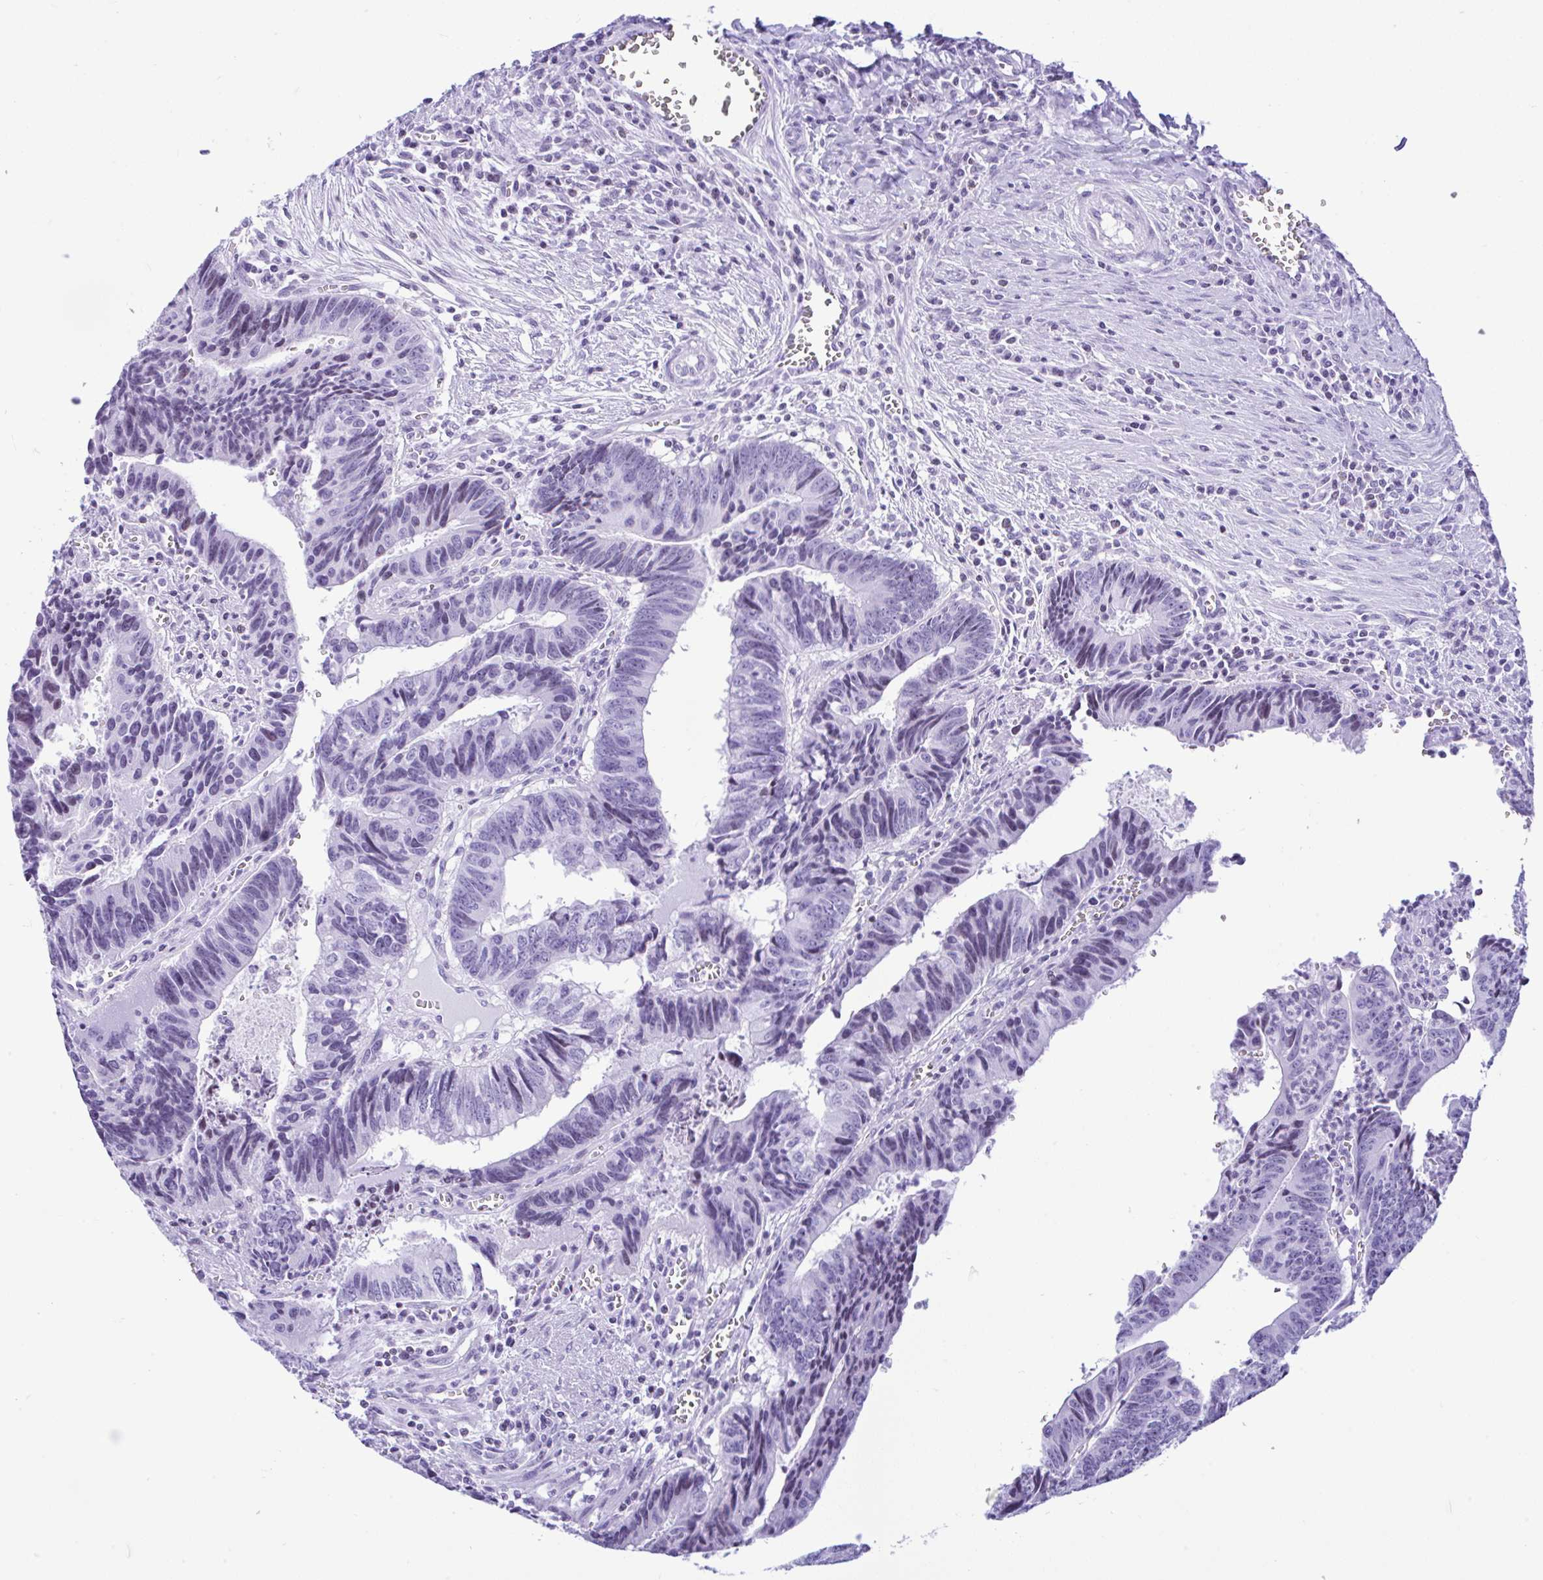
{"staining": {"intensity": "negative", "quantity": "none", "location": "none"}, "tissue": "colorectal cancer", "cell_type": "Tumor cells", "image_type": "cancer", "snomed": [{"axis": "morphology", "description": "Adenocarcinoma, NOS"}, {"axis": "topography", "description": "Colon"}], "caption": "This is a histopathology image of immunohistochemistry (IHC) staining of colorectal adenocarcinoma, which shows no positivity in tumor cells.", "gene": "KRT27", "patient": {"sex": "male", "age": 86}}